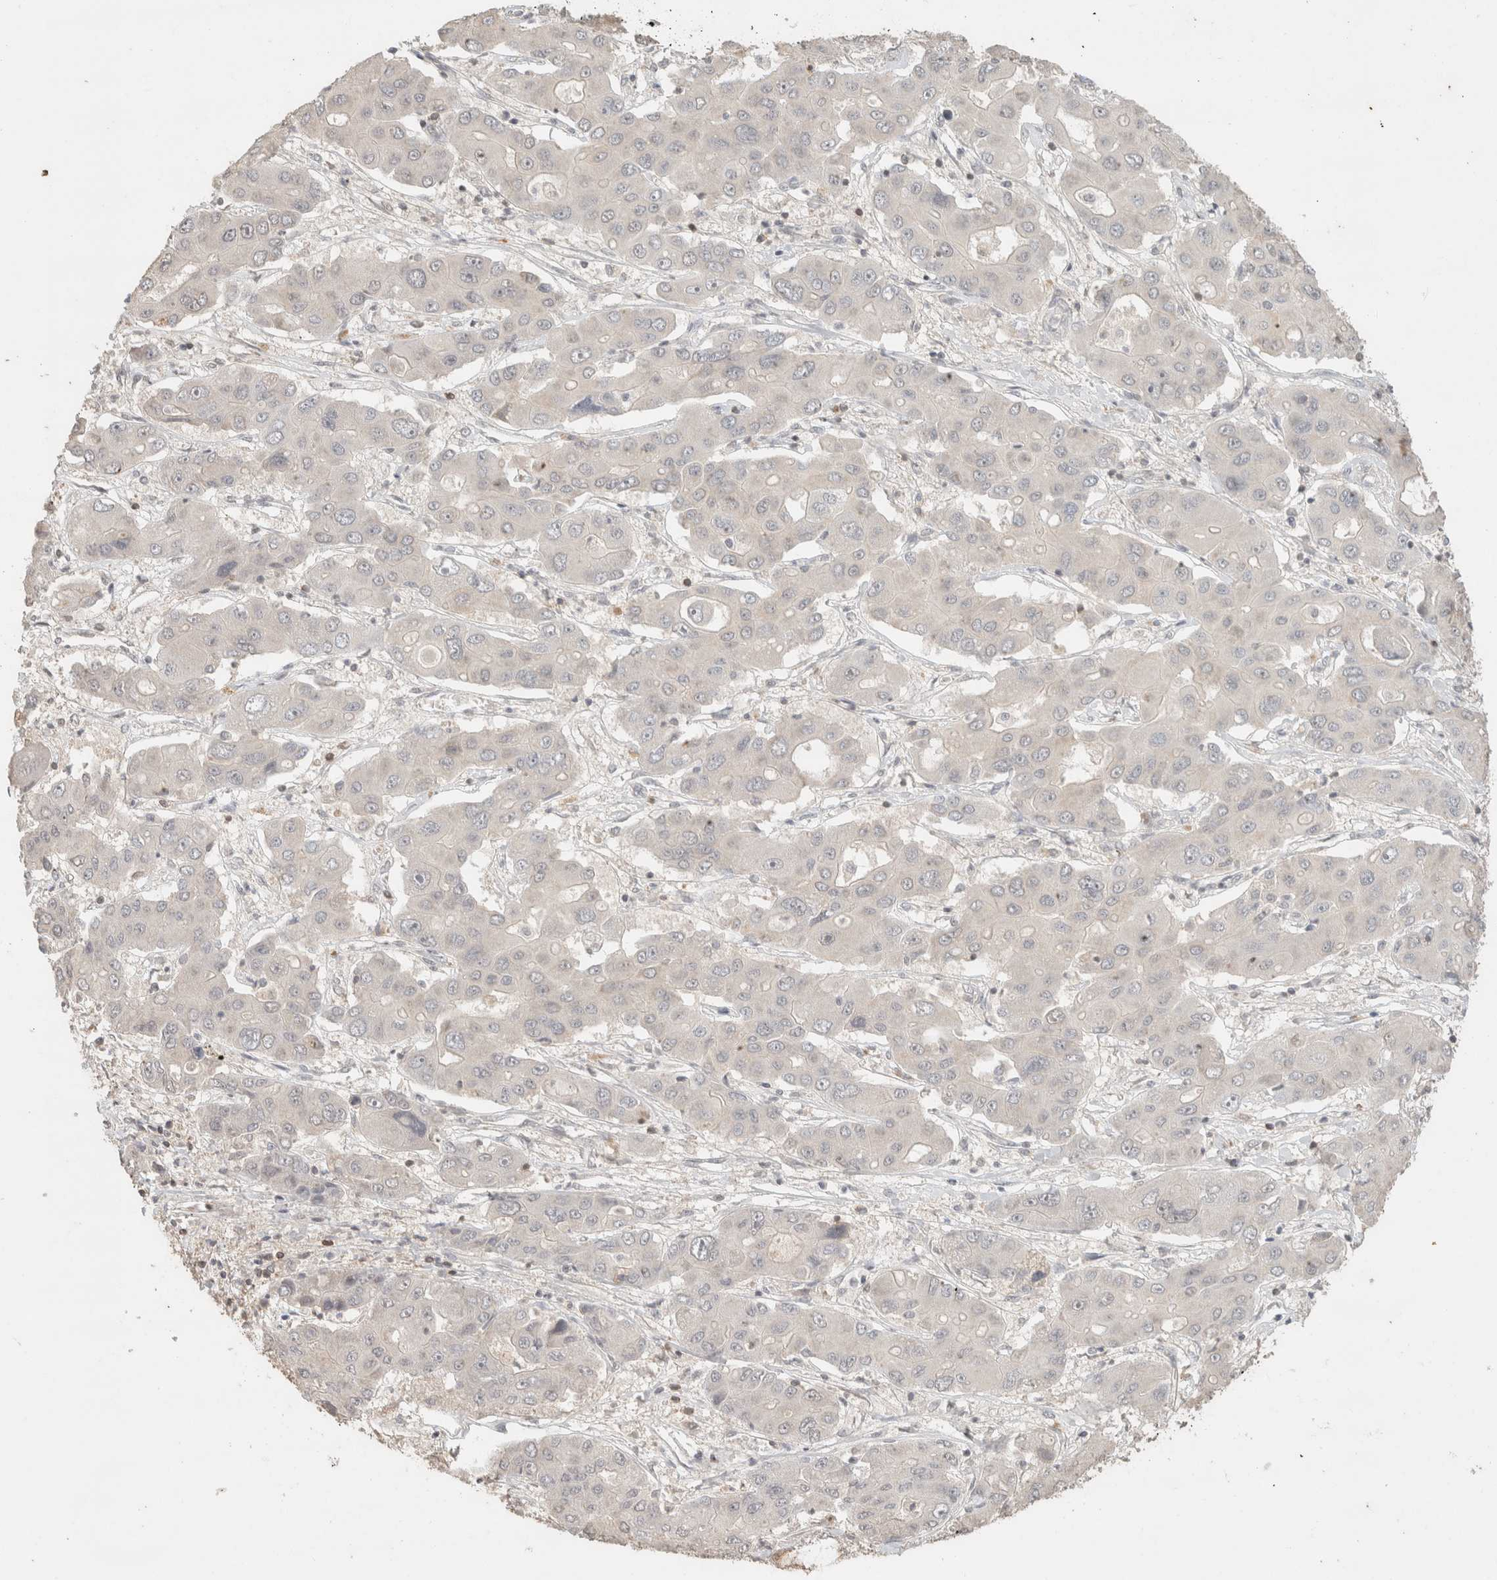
{"staining": {"intensity": "negative", "quantity": "none", "location": "none"}, "tissue": "liver cancer", "cell_type": "Tumor cells", "image_type": "cancer", "snomed": [{"axis": "morphology", "description": "Cholangiocarcinoma"}, {"axis": "topography", "description": "Liver"}], "caption": "Tumor cells are negative for brown protein staining in liver cancer.", "gene": "TRAT1", "patient": {"sex": "male", "age": 67}}